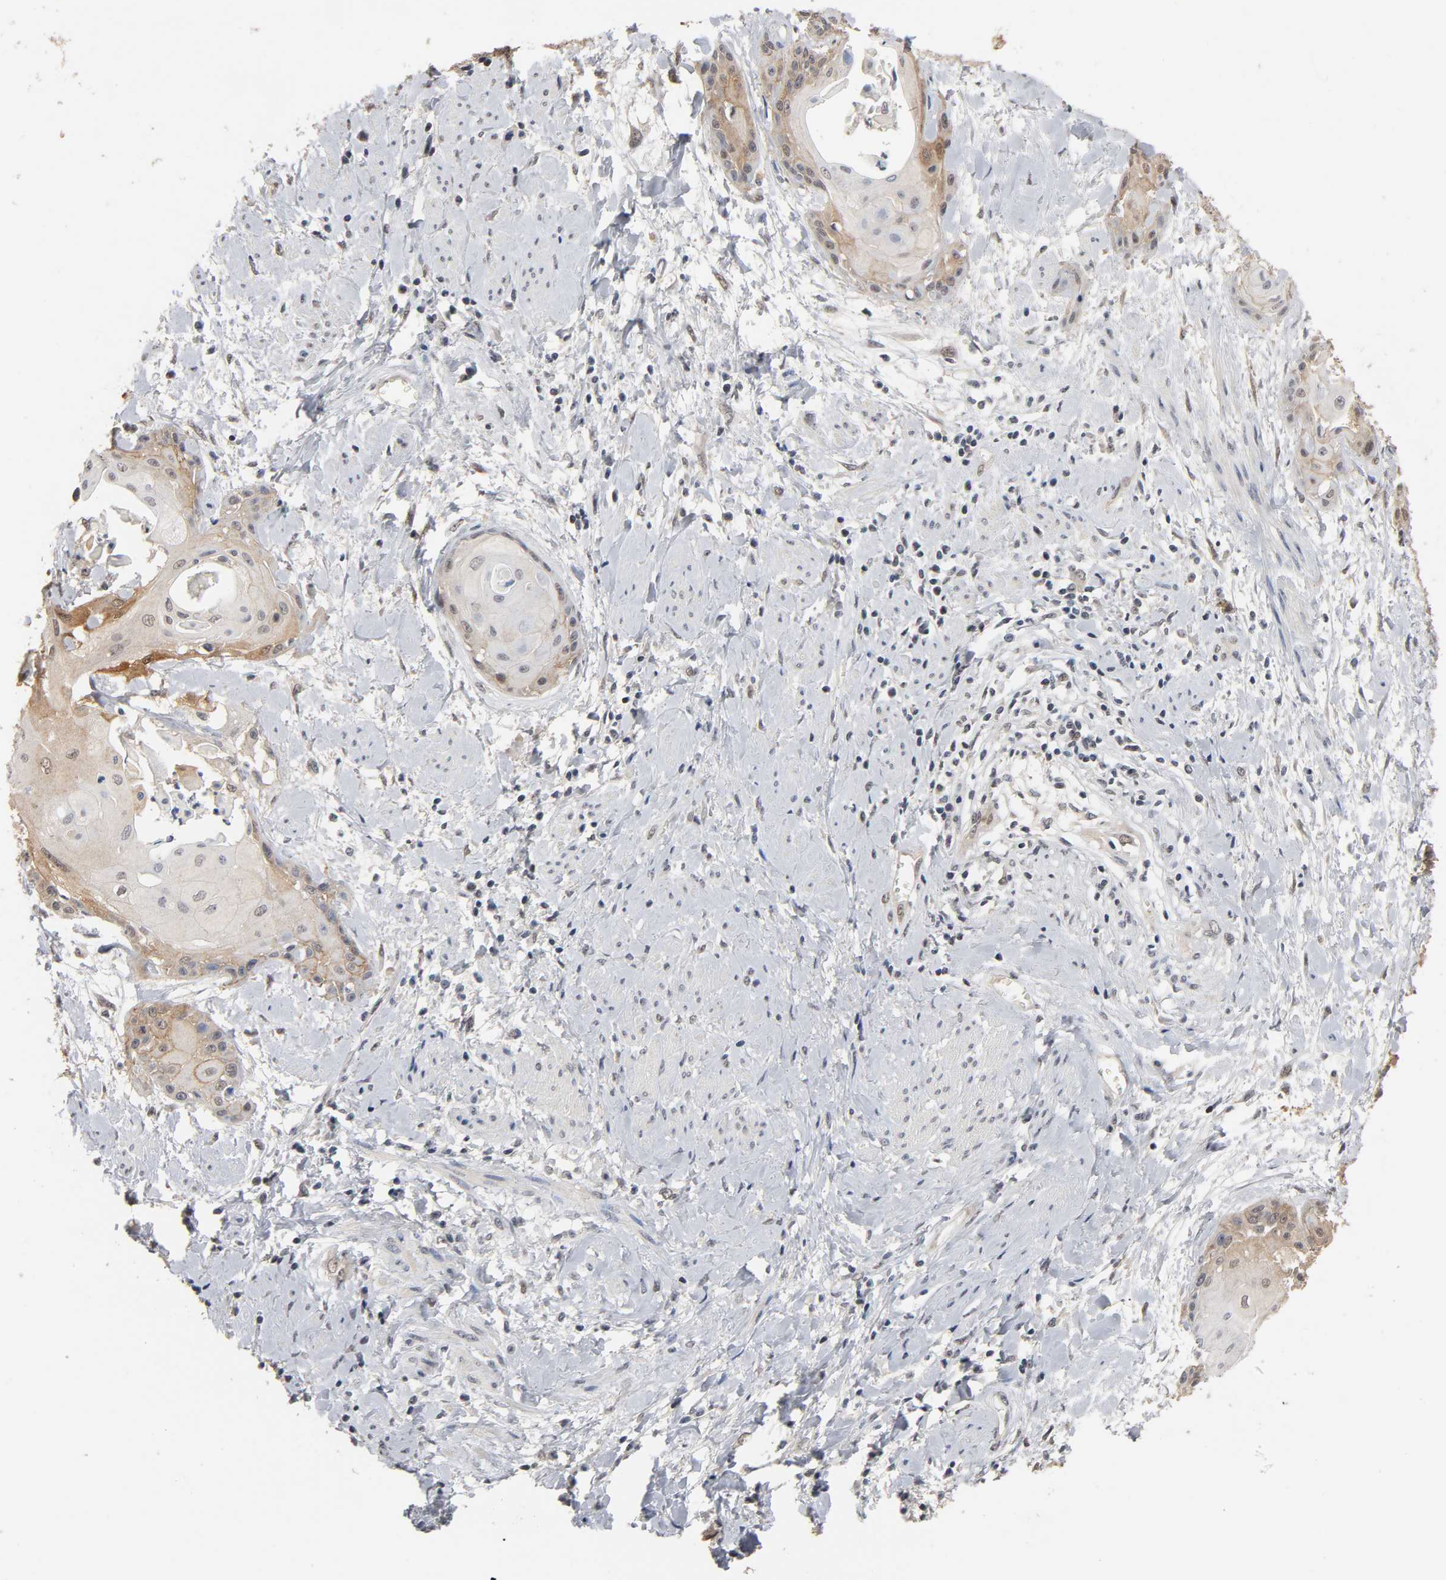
{"staining": {"intensity": "moderate", "quantity": ">75%", "location": "cytoplasmic/membranous"}, "tissue": "cervical cancer", "cell_type": "Tumor cells", "image_type": "cancer", "snomed": [{"axis": "morphology", "description": "Squamous cell carcinoma, NOS"}, {"axis": "topography", "description": "Cervix"}], "caption": "IHC photomicrograph of neoplastic tissue: human squamous cell carcinoma (cervical) stained using immunohistochemistry (IHC) displays medium levels of moderate protein expression localized specifically in the cytoplasmic/membranous of tumor cells, appearing as a cytoplasmic/membranous brown color.", "gene": "HTR1E", "patient": {"sex": "female", "age": 57}}